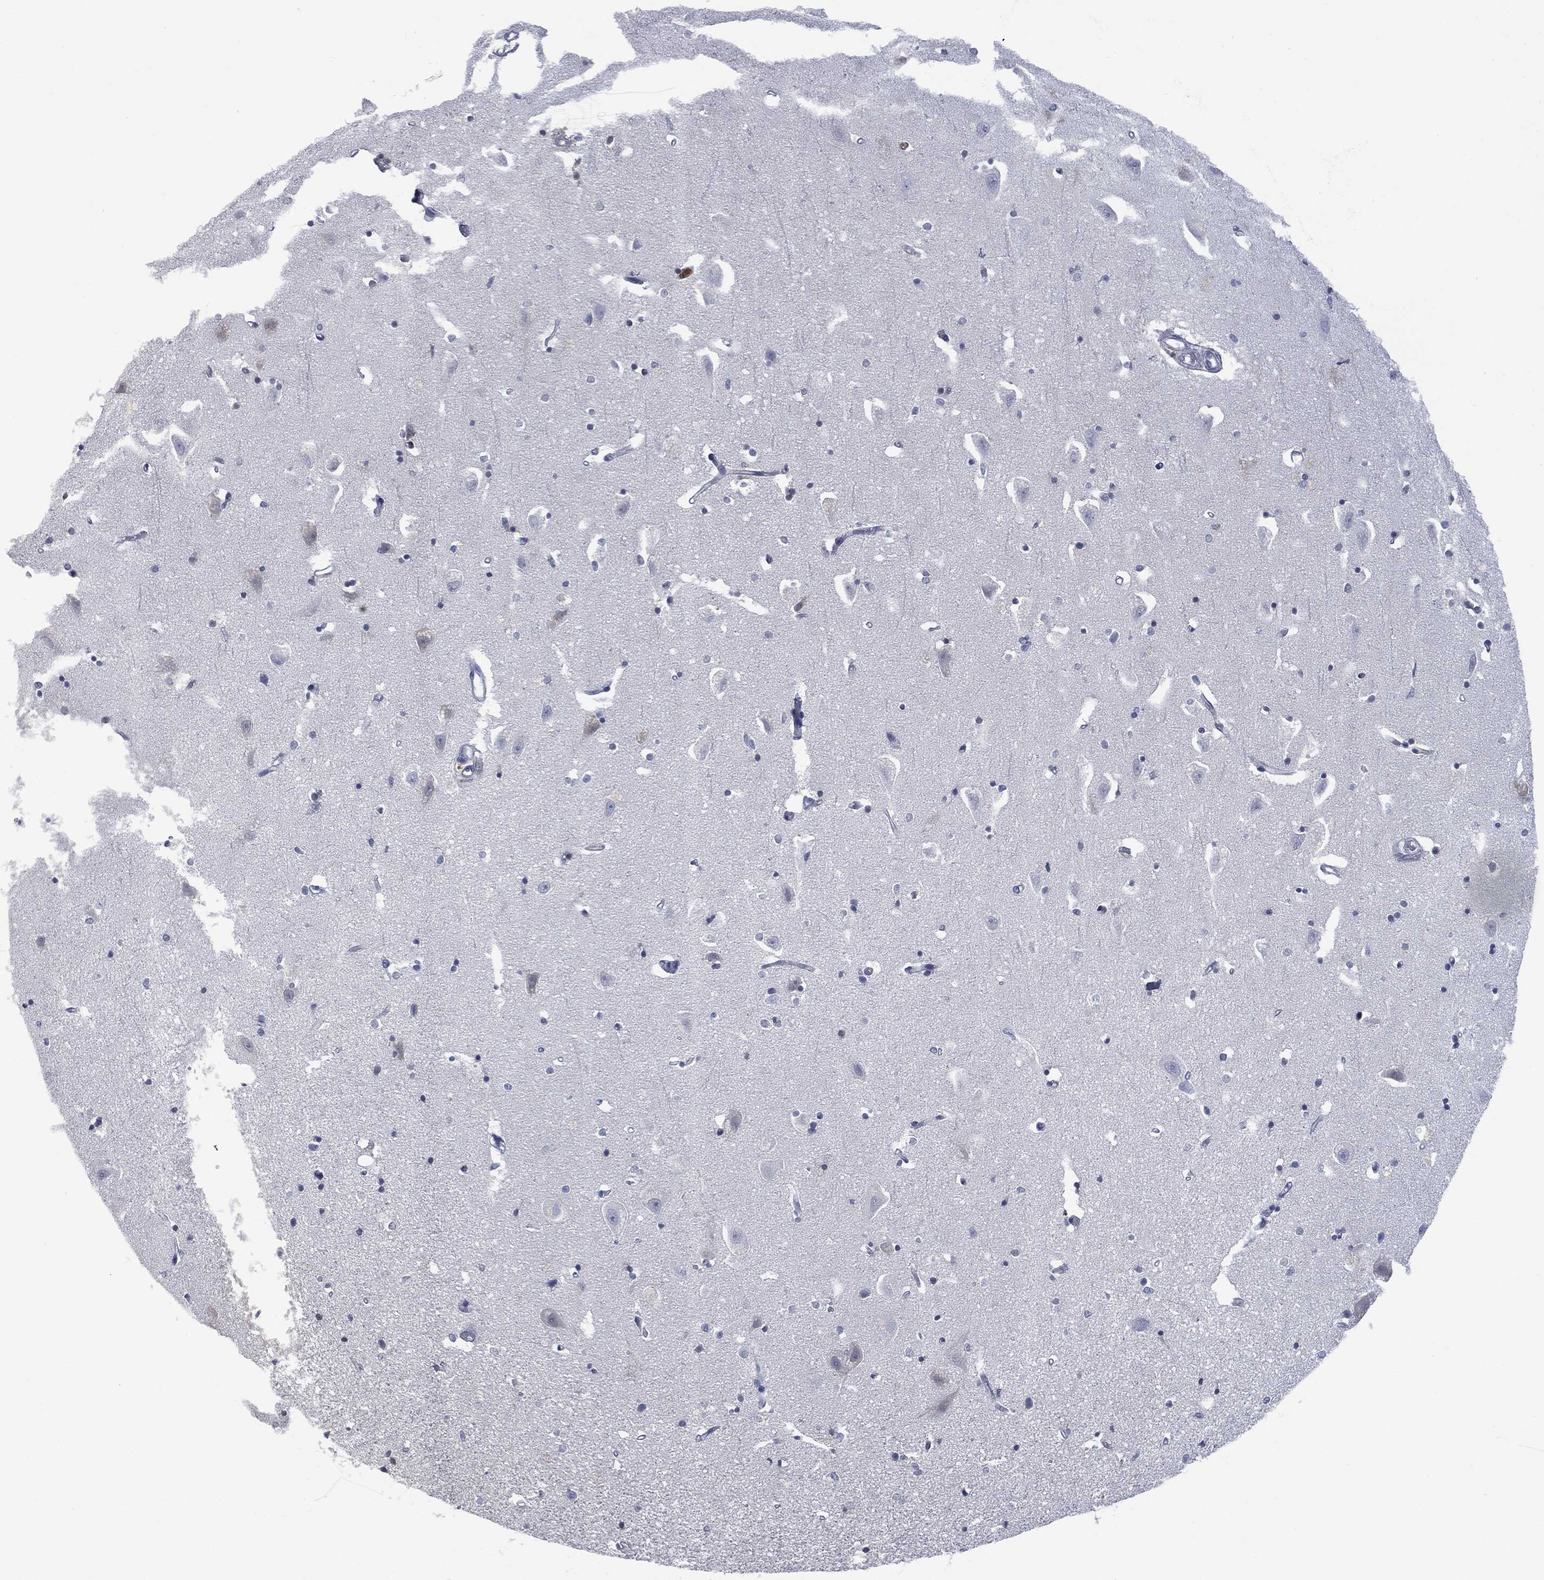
{"staining": {"intensity": "negative", "quantity": "none", "location": "none"}, "tissue": "hippocampus", "cell_type": "Glial cells", "image_type": "normal", "snomed": [{"axis": "morphology", "description": "Normal tissue, NOS"}, {"axis": "topography", "description": "Lateral ventricle wall"}, {"axis": "topography", "description": "Hippocampus"}], "caption": "Glial cells show no significant positivity in normal hippocampus.", "gene": "BTK", "patient": {"sex": "female", "age": 63}}